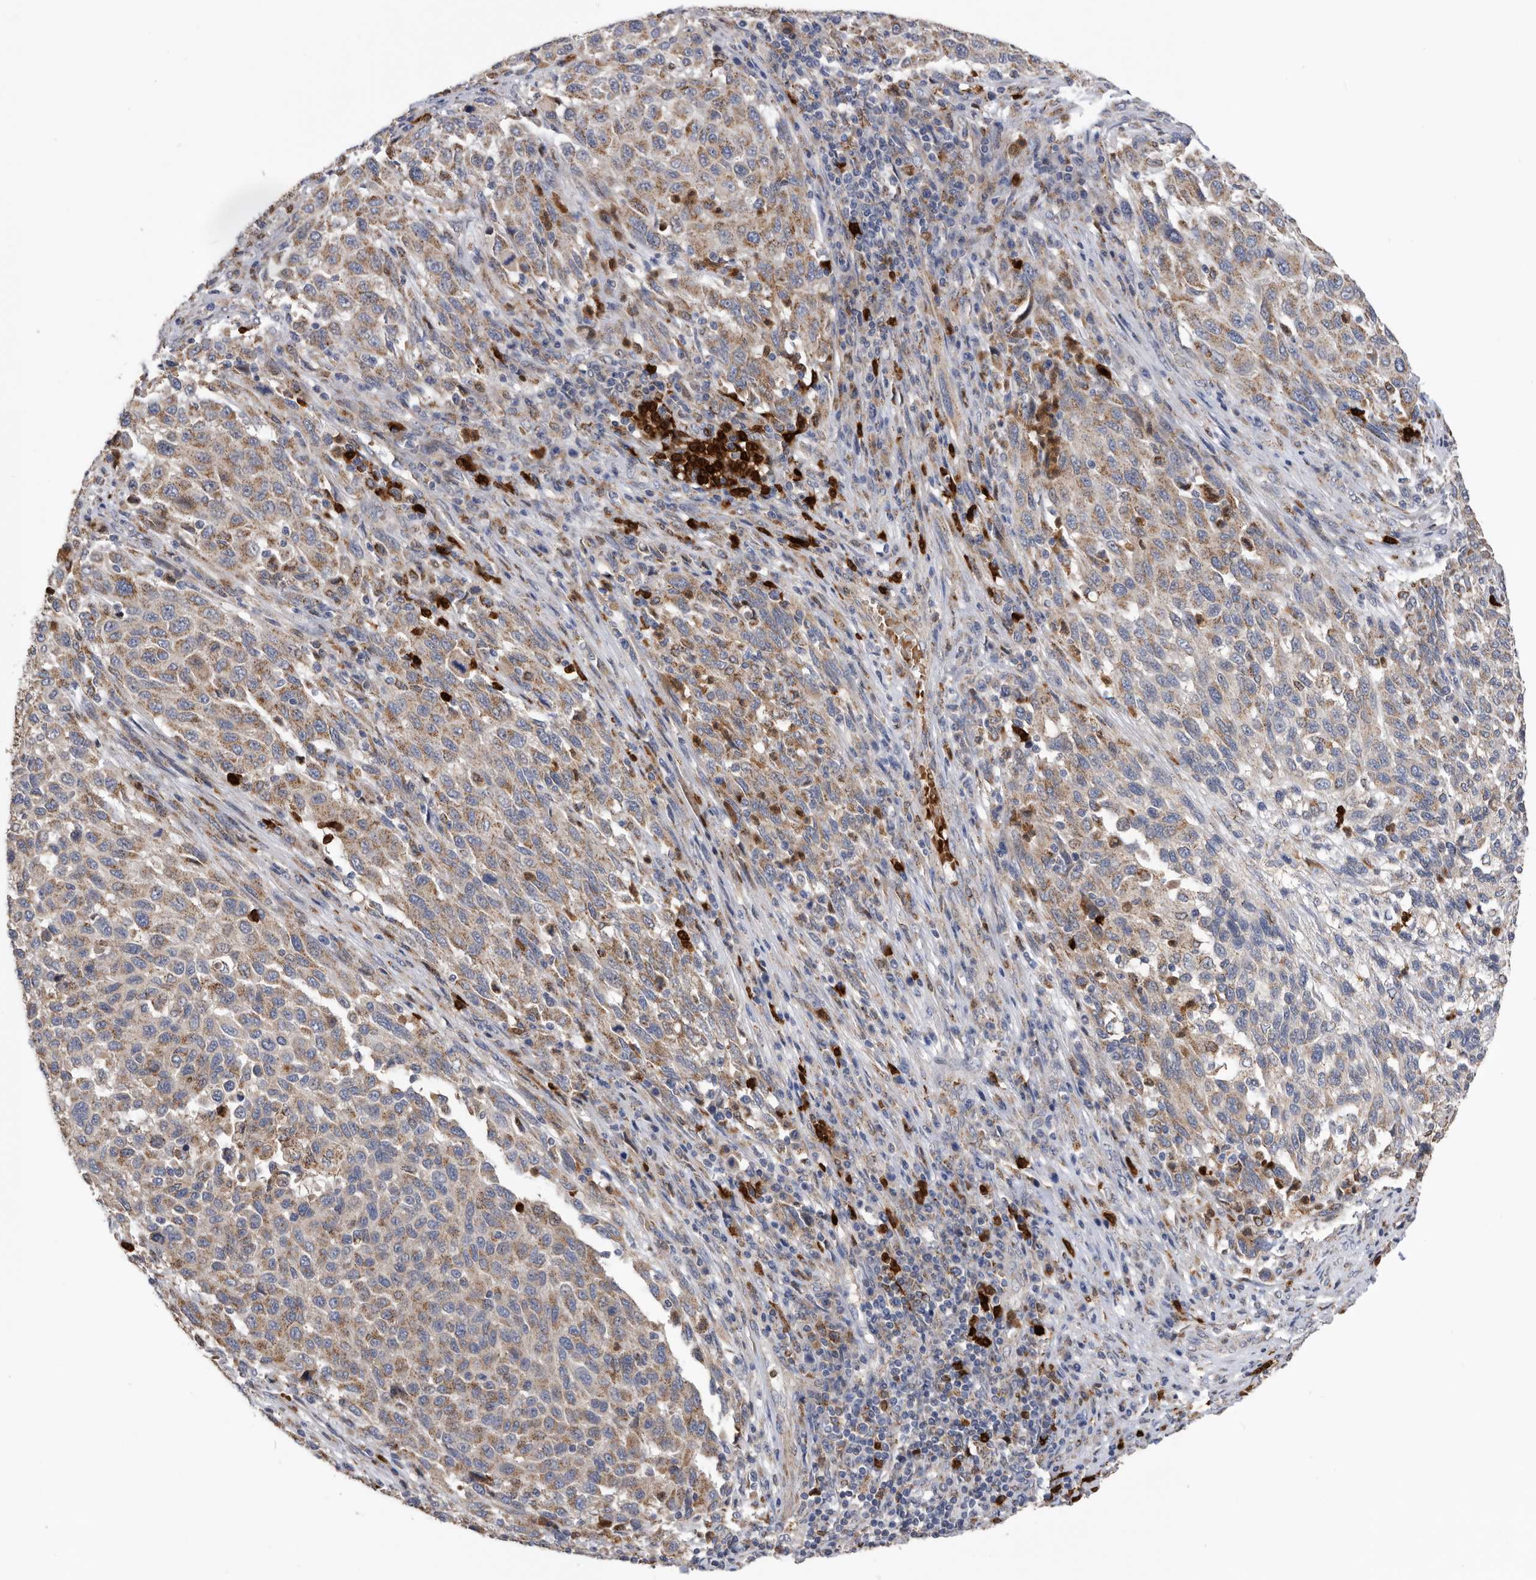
{"staining": {"intensity": "weak", "quantity": ">75%", "location": "cytoplasmic/membranous"}, "tissue": "melanoma", "cell_type": "Tumor cells", "image_type": "cancer", "snomed": [{"axis": "morphology", "description": "Malignant melanoma, Metastatic site"}, {"axis": "topography", "description": "Lymph node"}], "caption": "Immunohistochemistry micrograph of neoplastic tissue: human melanoma stained using immunohistochemistry reveals low levels of weak protein expression localized specifically in the cytoplasmic/membranous of tumor cells, appearing as a cytoplasmic/membranous brown color.", "gene": "CRISPLD2", "patient": {"sex": "male", "age": 61}}